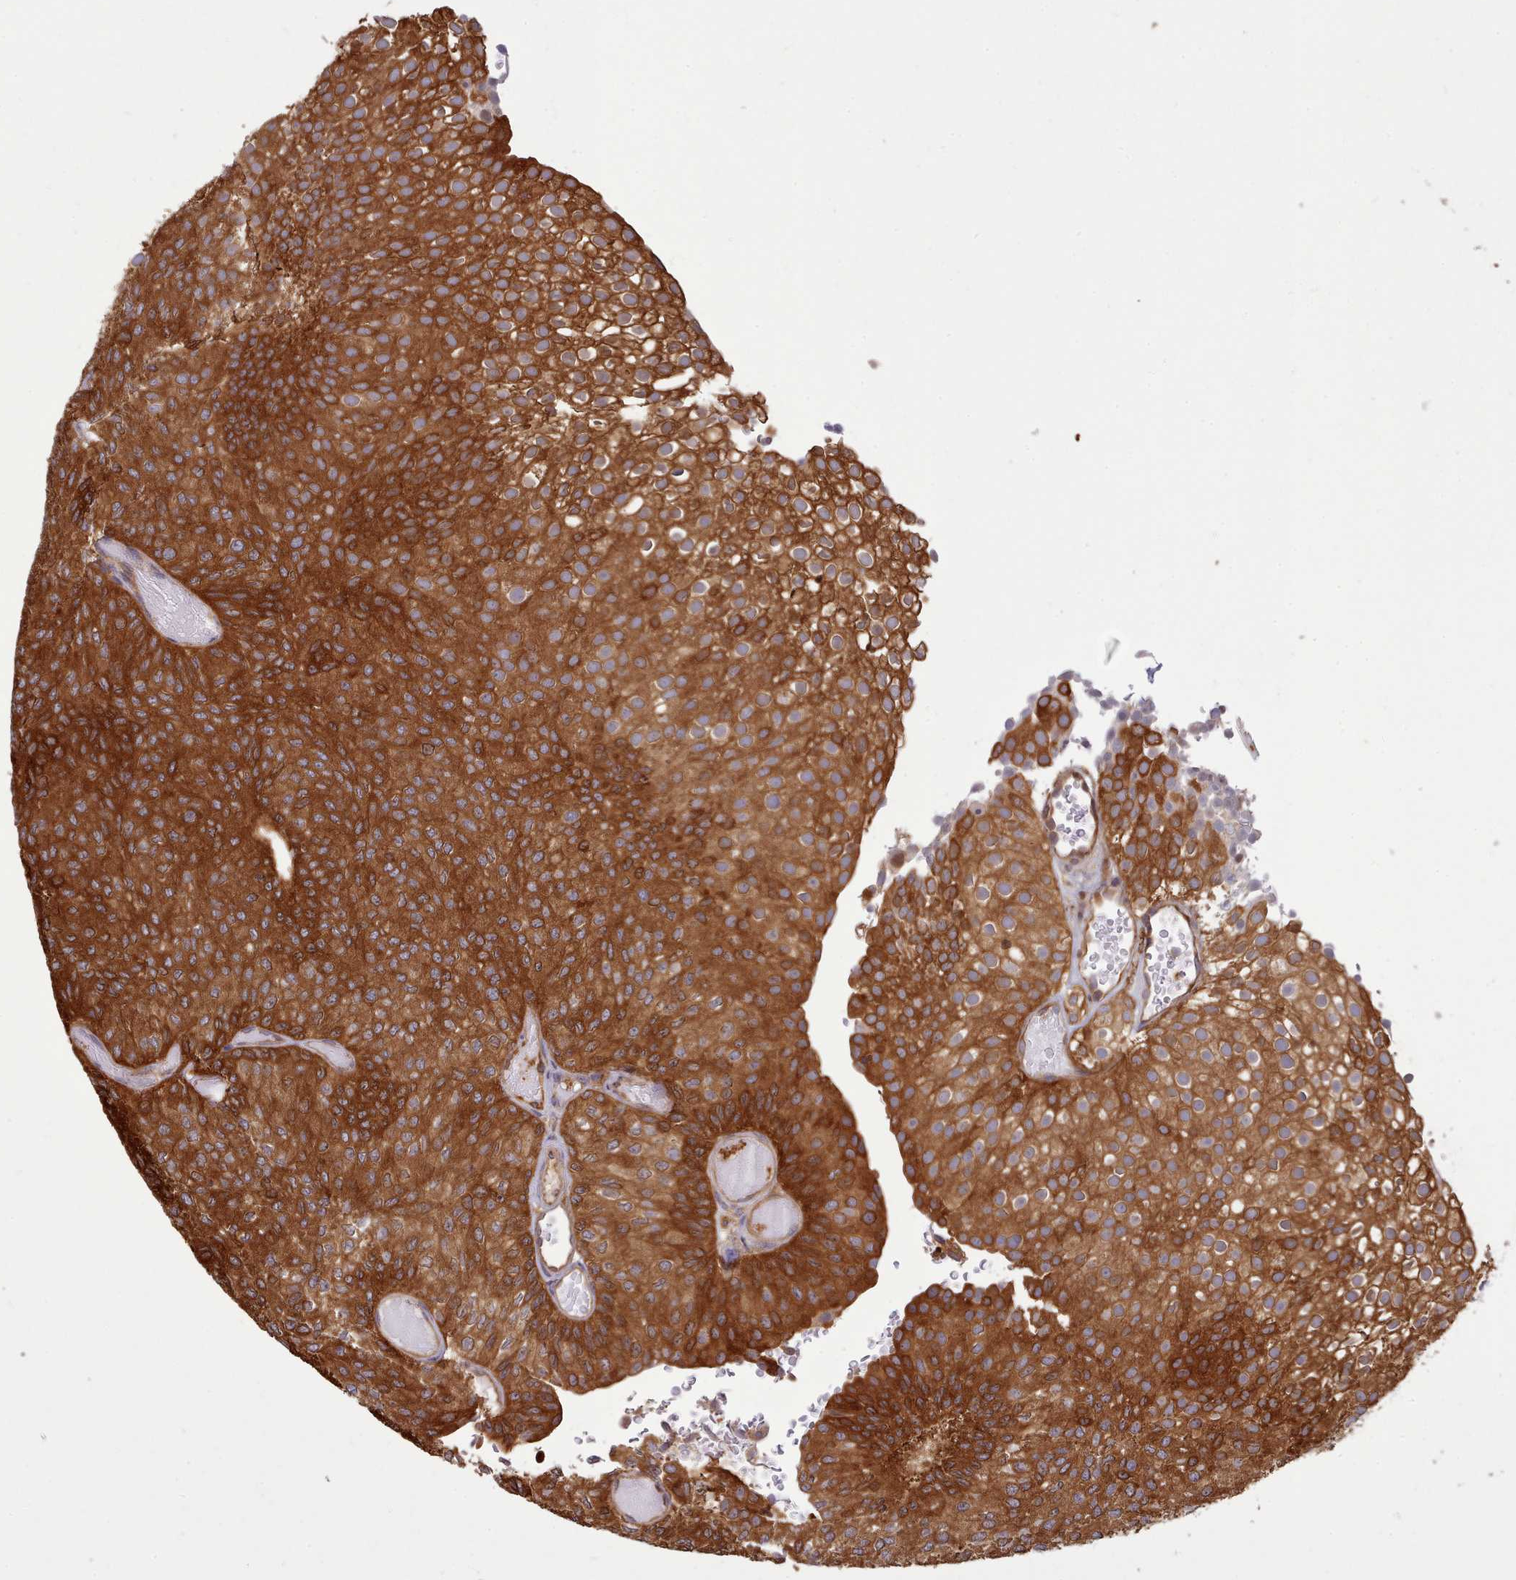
{"staining": {"intensity": "strong", "quantity": ">75%", "location": "cytoplasmic/membranous"}, "tissue": "urothelial cancer", "cell_type": "Tumor cells", "image_type": "cancer", "snomed": [{"axis": "morphology", "description": "Urothelial carcinoma, Low grade"}, {"axis": "topography", "description": "Urinary bladder"}], "caption": "Human low-grade urothelial carcinoma stained with a protein marker shows strong staining in tumor cells.", "gene": "SLC4A9", "patient": {"sex": "male", "age": 78}}